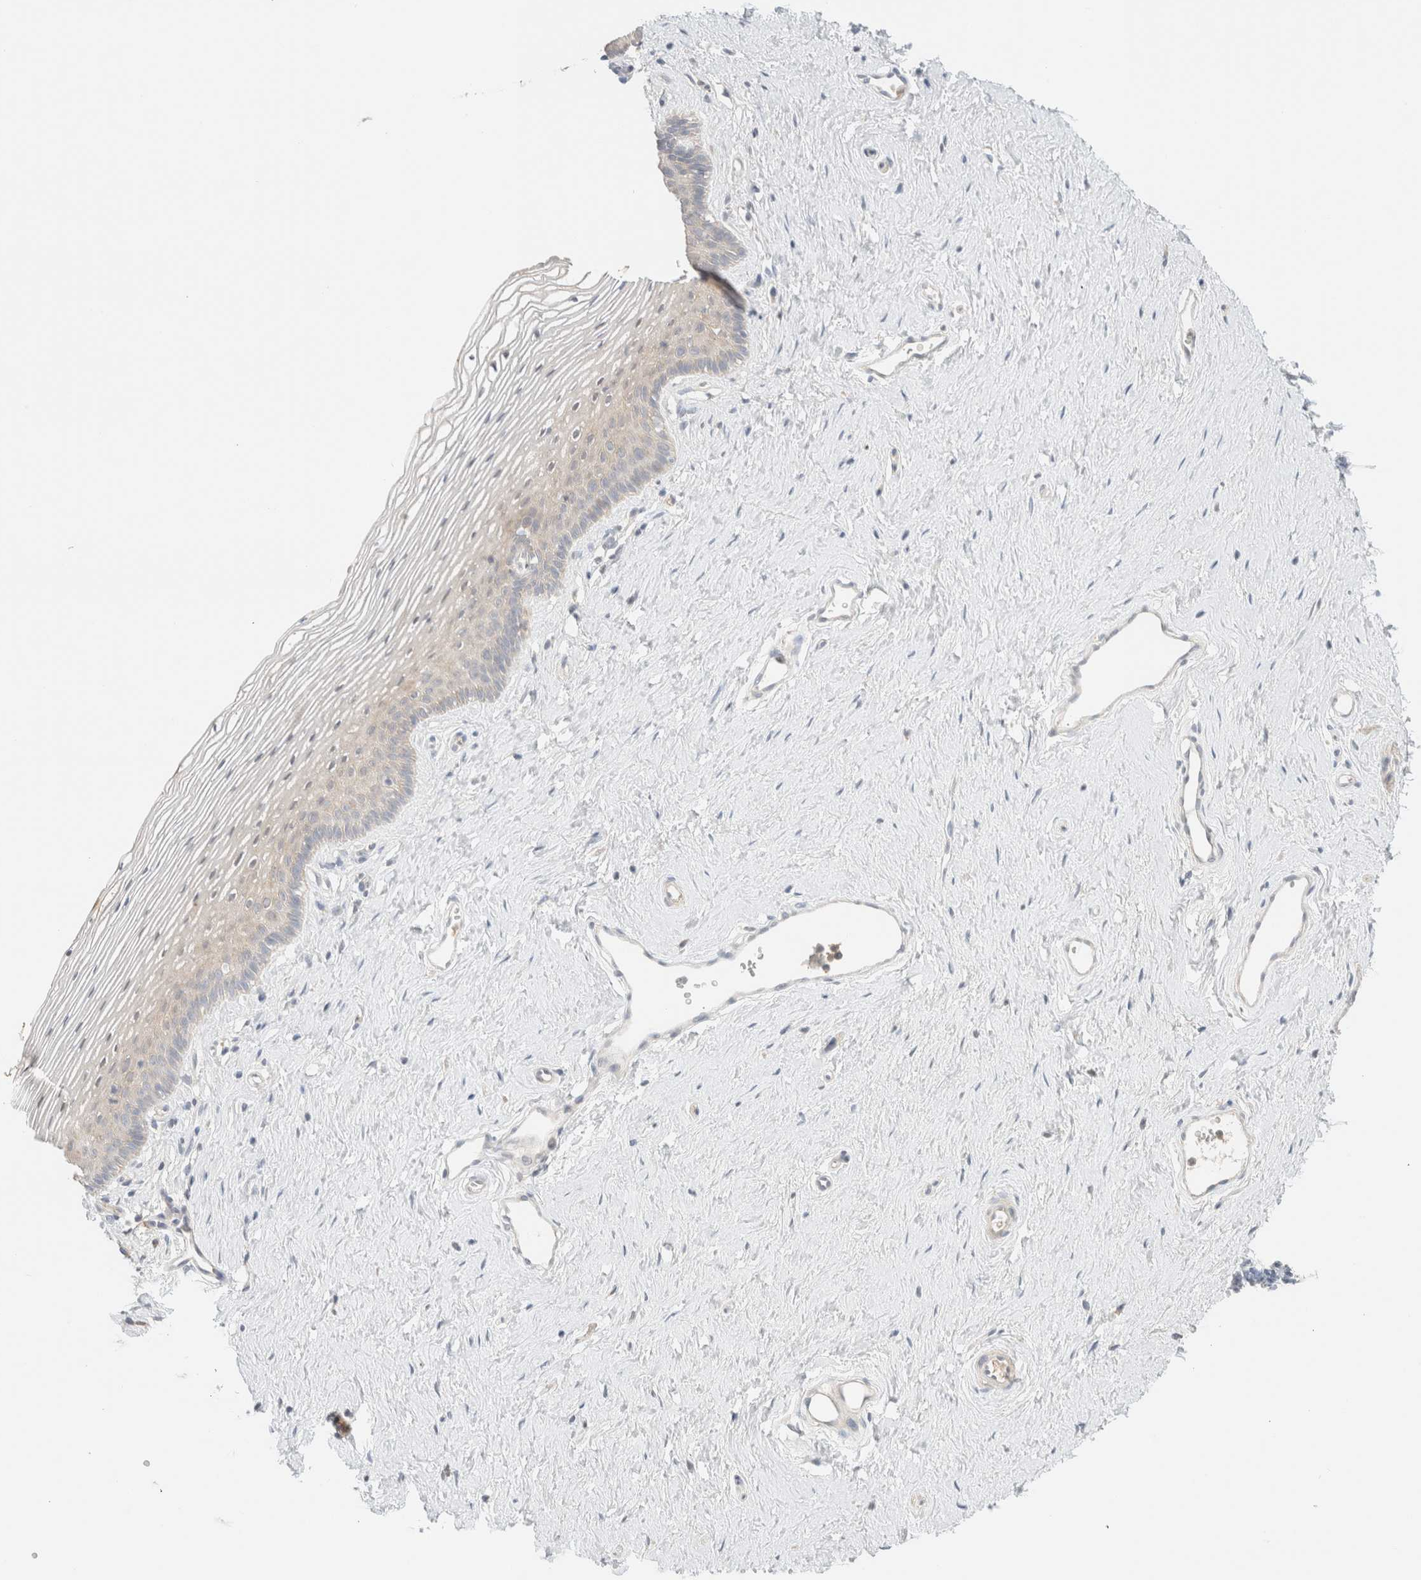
{"staining": {"intensity": "negative", "quantity": "none", "location": "none"}, "tissue": "vagina", "cell_type": "Squamous epithelial cells", "image_type": "normal", "snomed": [{"axis": "morphology", "description": "Normal tissue, NOS"}, {"axis": "topography", "description": "Vagina"}], "caption": "Immunohistochemistry micrograph of normal human vagina stained for a protein (brown), which exhibits no positivity in squamous epithelial cells.", "gene": "SGSM2", "patient": {"sex": "female", "age": 32}}